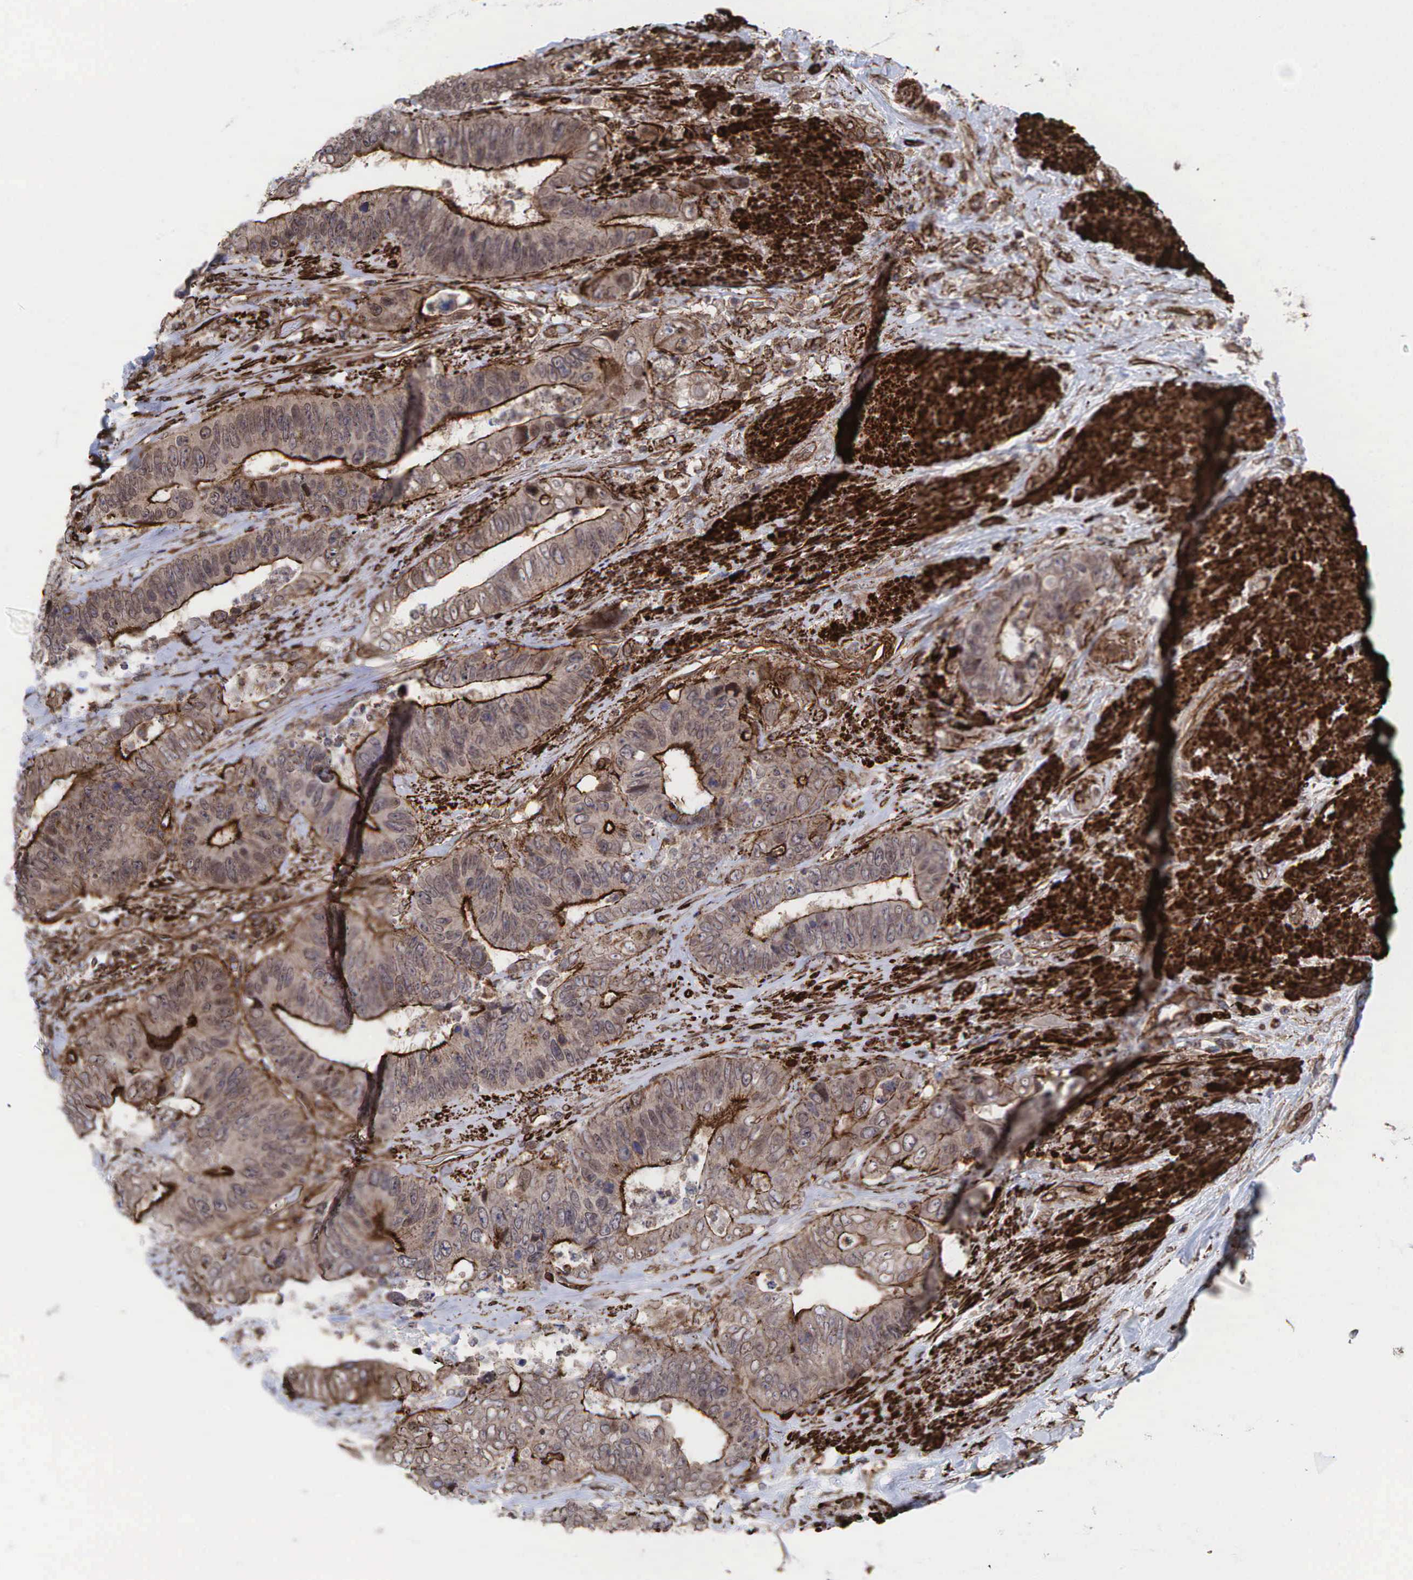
{"staining": {"intensity": "strong", "quantity": ">75%", "location": "cytoplasmic/membranous"}, "tissue": "colorectal cancer", "cell_type": "Tumor cells", "image_type": "cancer", "snomed": [{"axis": "morphology", "description": "Adenocarcinoma, NOS"}, {"axis": "topography", "description": "Rectum"}], "caption": "Tumor cells exhibit strong cytoplasmic/membranous expression in about >75% of cells in colorectal cancer.", "gene": "GPRASP1", "patient": {"sex": "female", "age": 65}}